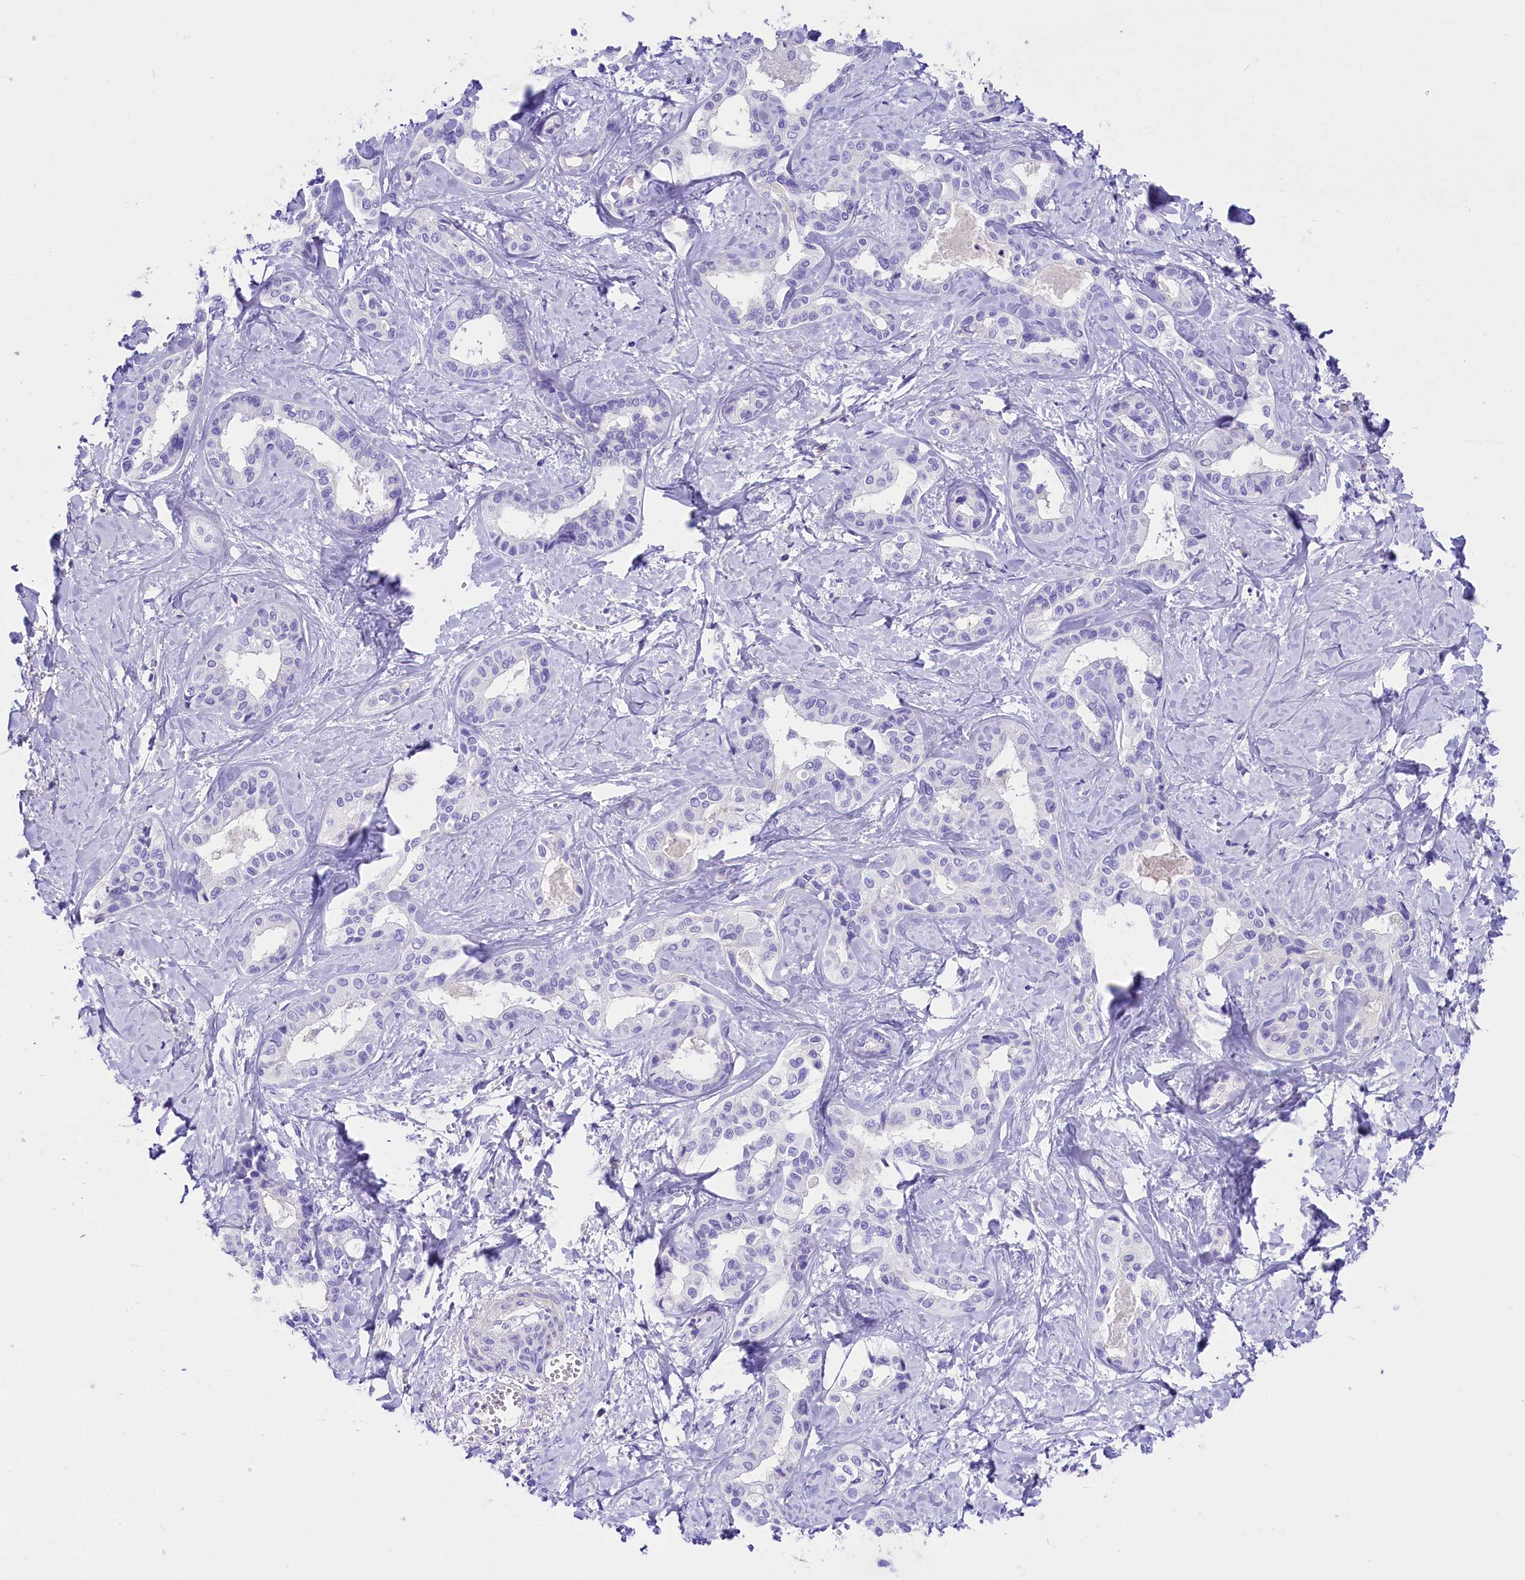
{"staining": {"intensity": "negative", "quantity": "none", "location": "none"}, "tissue": "liver cancer", "cell_type": "Tumor cells", "image_type": "cancer", "snomed": [{"axis": "morphology", "description": "Cholangiocarcinoma"}, {"axis": "topography", "description": "Liver"}], "caption": "Tumor cells are negative for protein expression in human liver cancer.", "gene": "SKIDA1", "patient": {"sex": "female", "age": 77}}